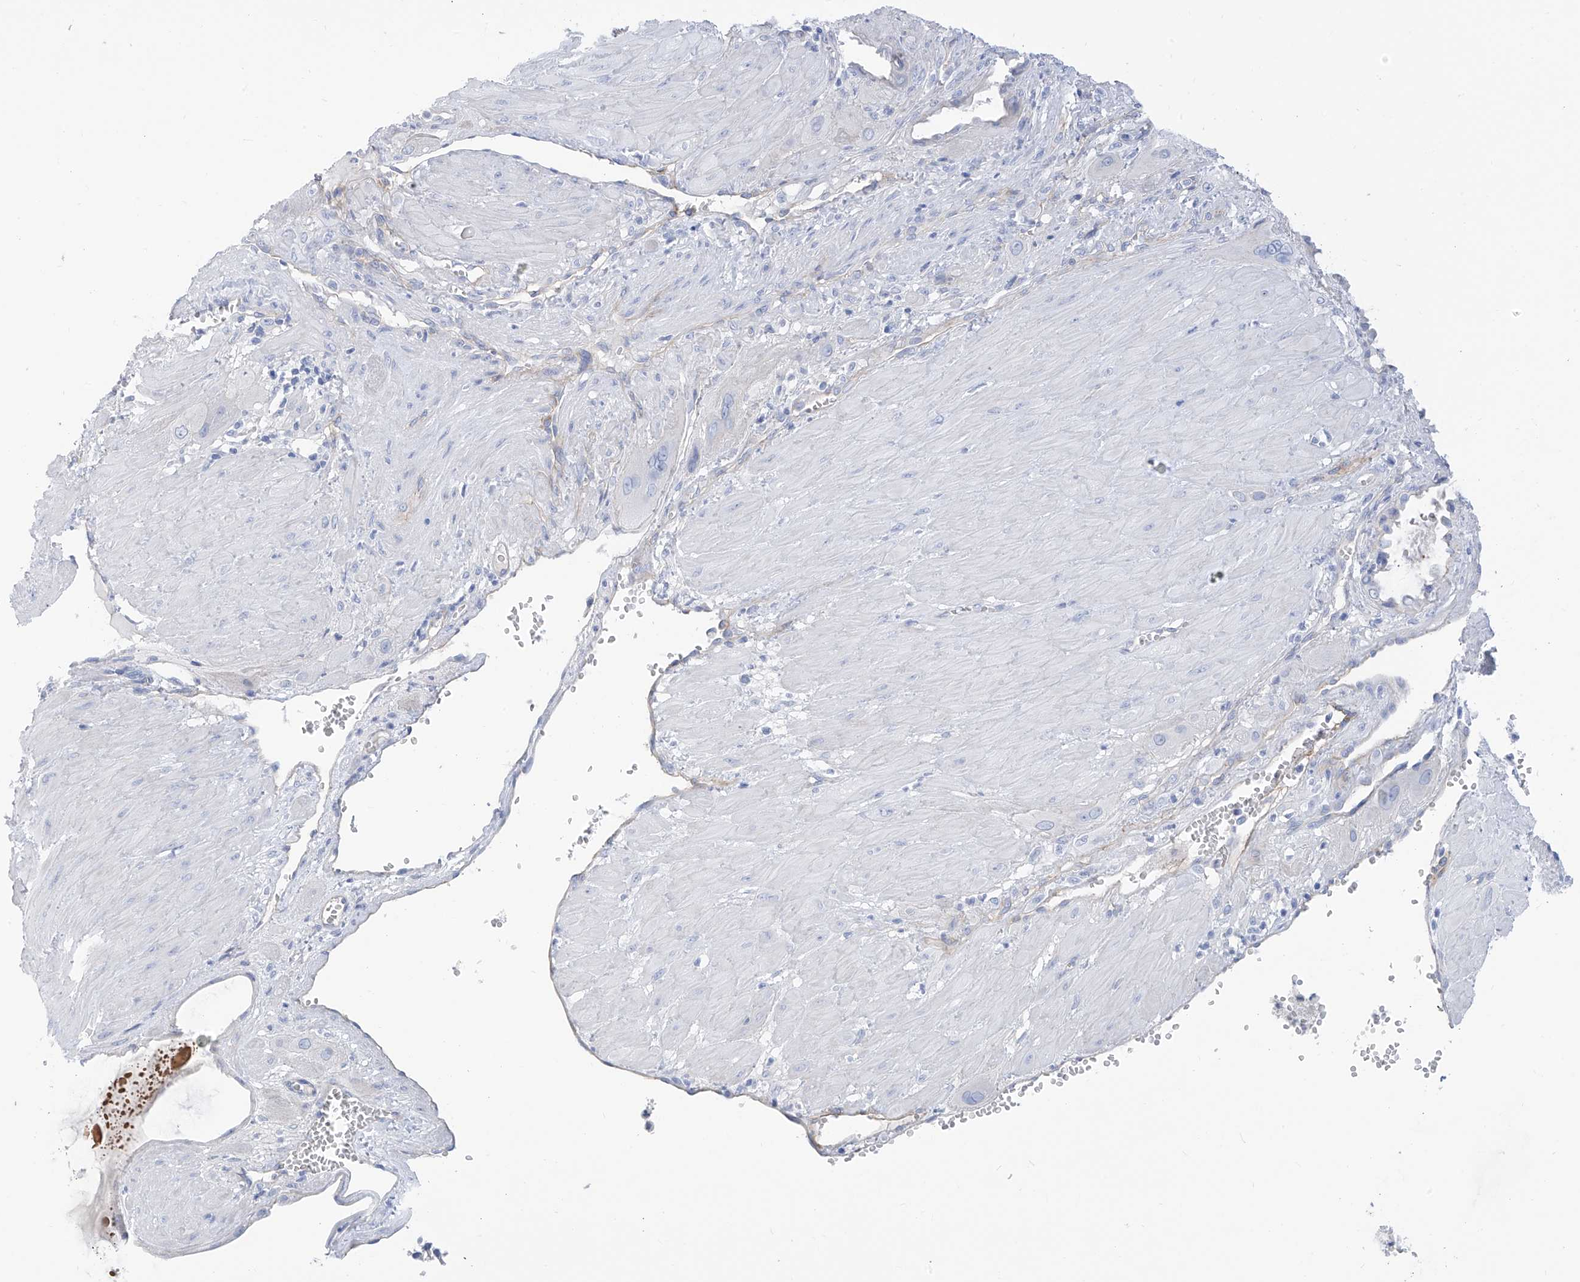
{"staining": {"intensity": "negative", "quantity": "none", "location": "none"}, "tissue": "cervical cancer", "cell_type": "Tumor cells", "image_type": "cancer", "snomed": [{"axis": "morphology", "description": "Squamous cell carcinoma, NOS"}, {"axis": "topography", "description": "Cervix"}], "caption": "High power microscopy micrograph of an IHC micrograph of cervical cancer, revealing no significant staining in tumor cells.", "gene": "ITGA9", "patient": {"sex": "female", "age": 34}}